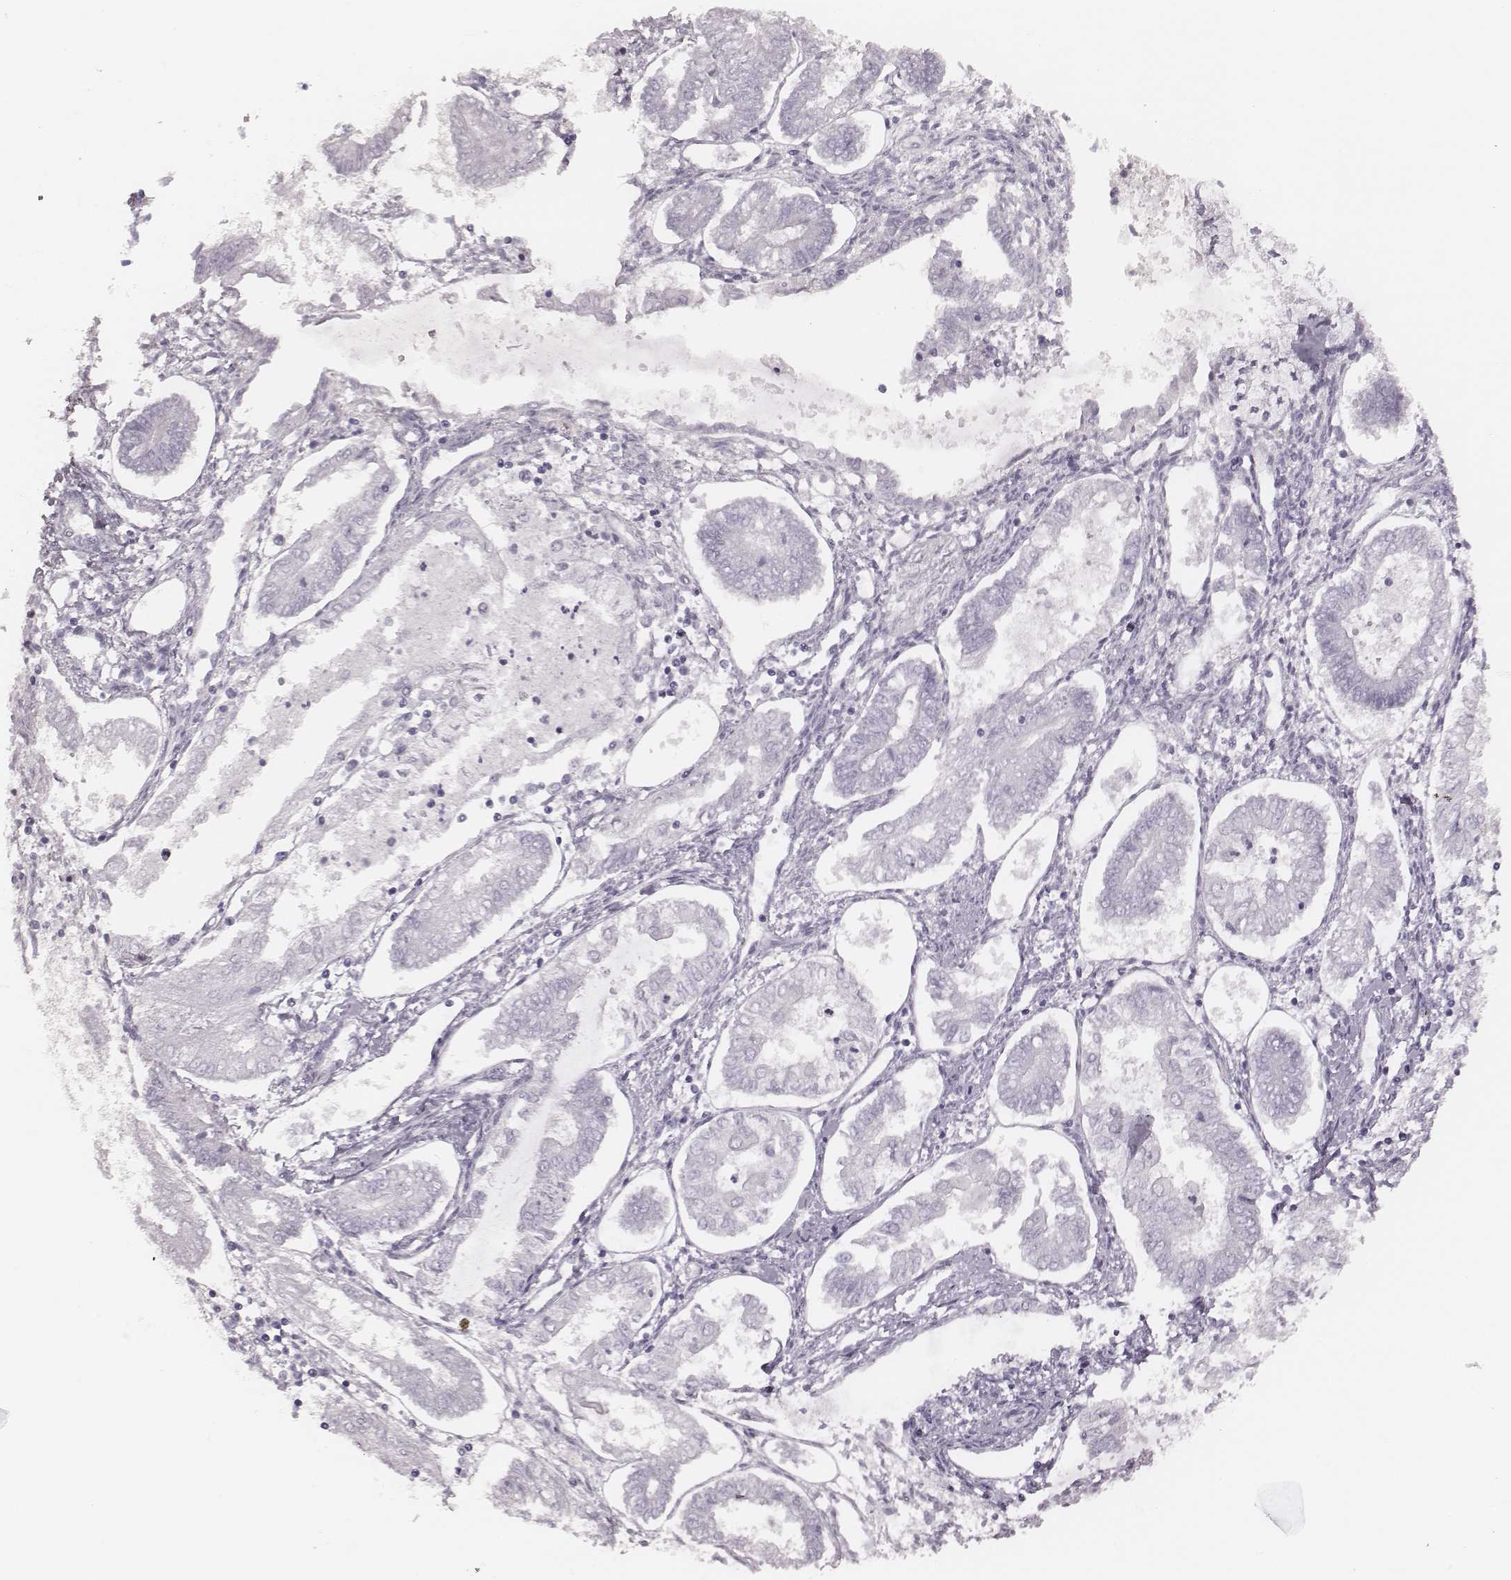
{"staining": {"intensity": "negative", "quantity": "none", "location": "none"}, "tissue": "endometrial cancer", "cell_type": "Tumor cells", "image_type": "cancer", "snomed": [{"axis": "morphology", "description": "Adenocarcinoma, NOS"}, {"axis": "topography", "description": "Endometrium"}], "caption": "Immunohistochemistry of human endometrial adenocarcinoma shows no staining in tumor cells.", "gene": "MSX1", "patient": {"sex": "female", "age": 68}}